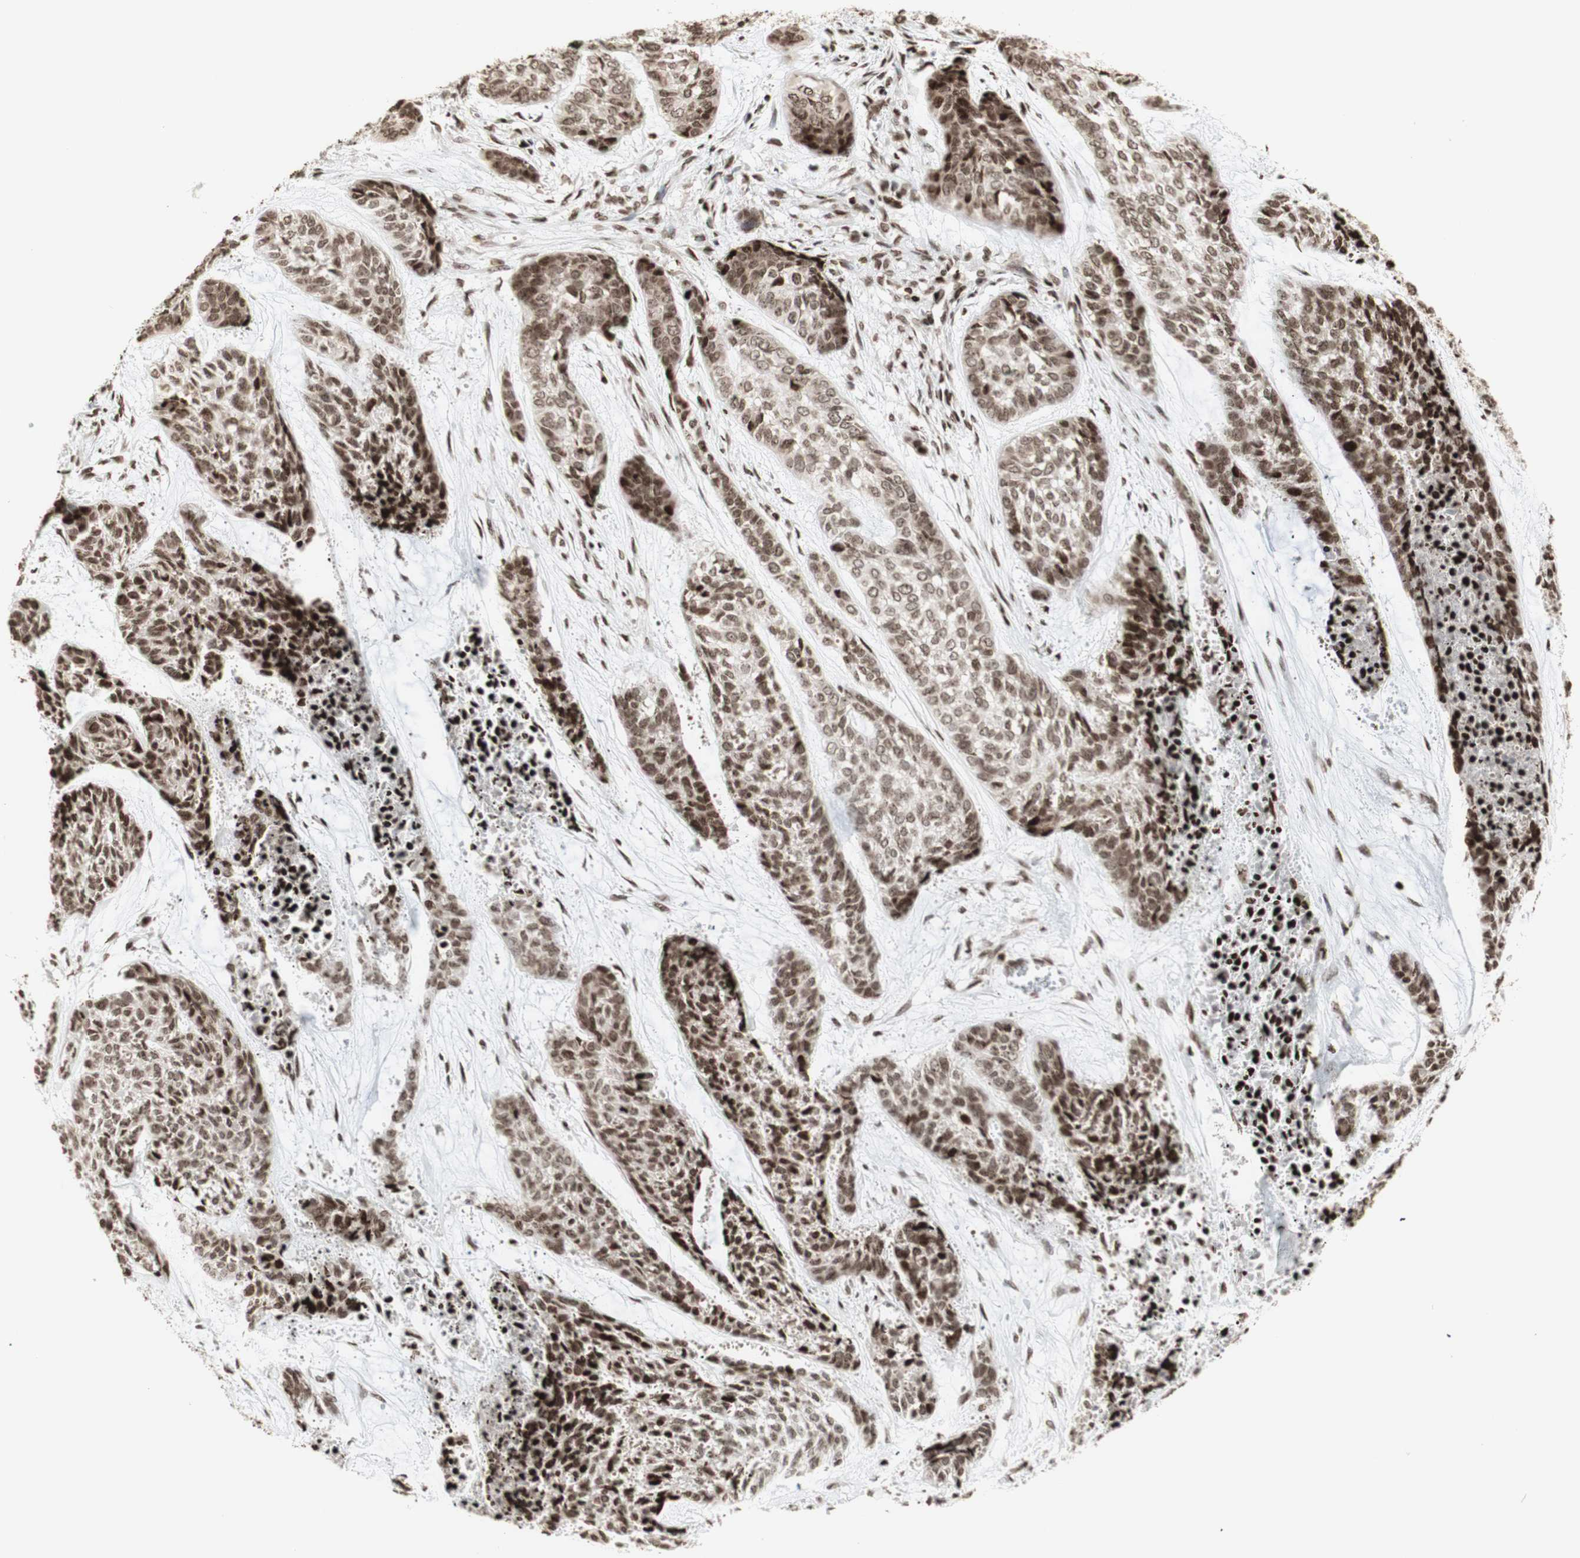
{"staining": {"intensity": "moderate", "quantity": ">75%", "location": "cytoplasmic/membranous,nuclear"}, "tissue": "skin cancer", "cell_type": "Tumor cells", "image_type": "cancer", "snomed": [{"axis": "morphology", "description": "Basal cell carcinoma"}, {"axis": "topography", "description": "Skin"}], "caption": "Immunohistochemistry (IHC) image of neoplastic tissue: skin cancer (basal cell carcinoma) stained using IHC exhibits medium levels of moderate protein expression localized specifically in the cytoplasmic/membranous and nuclear of tumor cells, appearing as a cytoplasmic/membranous and nuclear brown color.", "gene": "NCAPD2", "patient": {"sex": "female", "age": 64}}